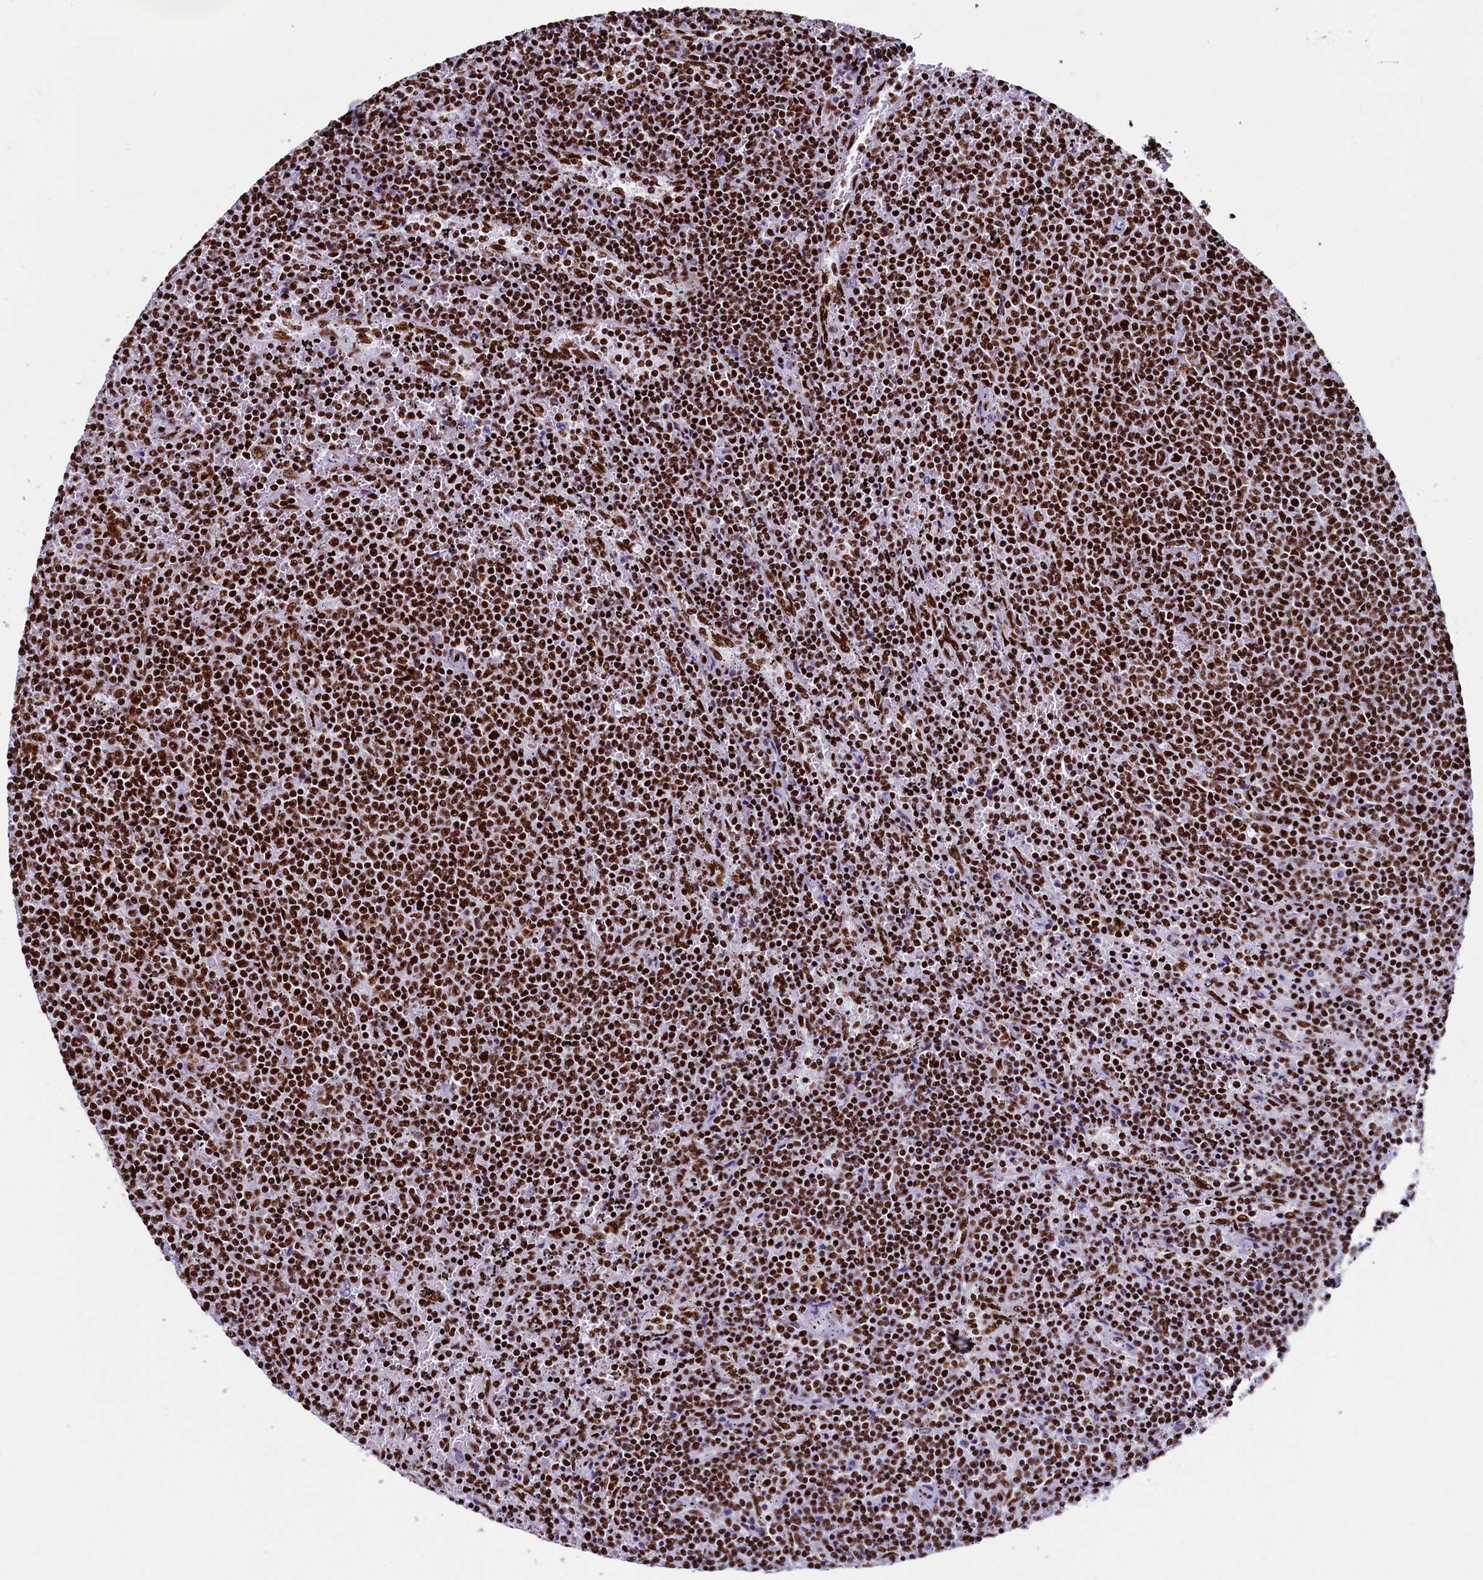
{"staining": {"intensity": "strong", "quantity": ">75%", "location": "nuclear"}, "tissue": "lymphoma", "cell_type": "Tumor cells", "image_type": "cancer", "snomed": [{"axis": "morphology", "description": "Malignant lymphoma, non-Hodgkin's type, Low grade"}, {"axis": "topography", "description": "Spleen"}], "caption": "Malignant lymphoma, non-Hodgkin's type (low-grade) was stained to show a protein in brown. There is high levels of strong nuclear staining in about >75% of tumor cells. The protein is stained brown, and the nuclei are stained in blue (DAB IHC with brightfield microscopy, high magnification).", "gene": "SRRM2", "patient": {"sex": "female", "age": 50}}